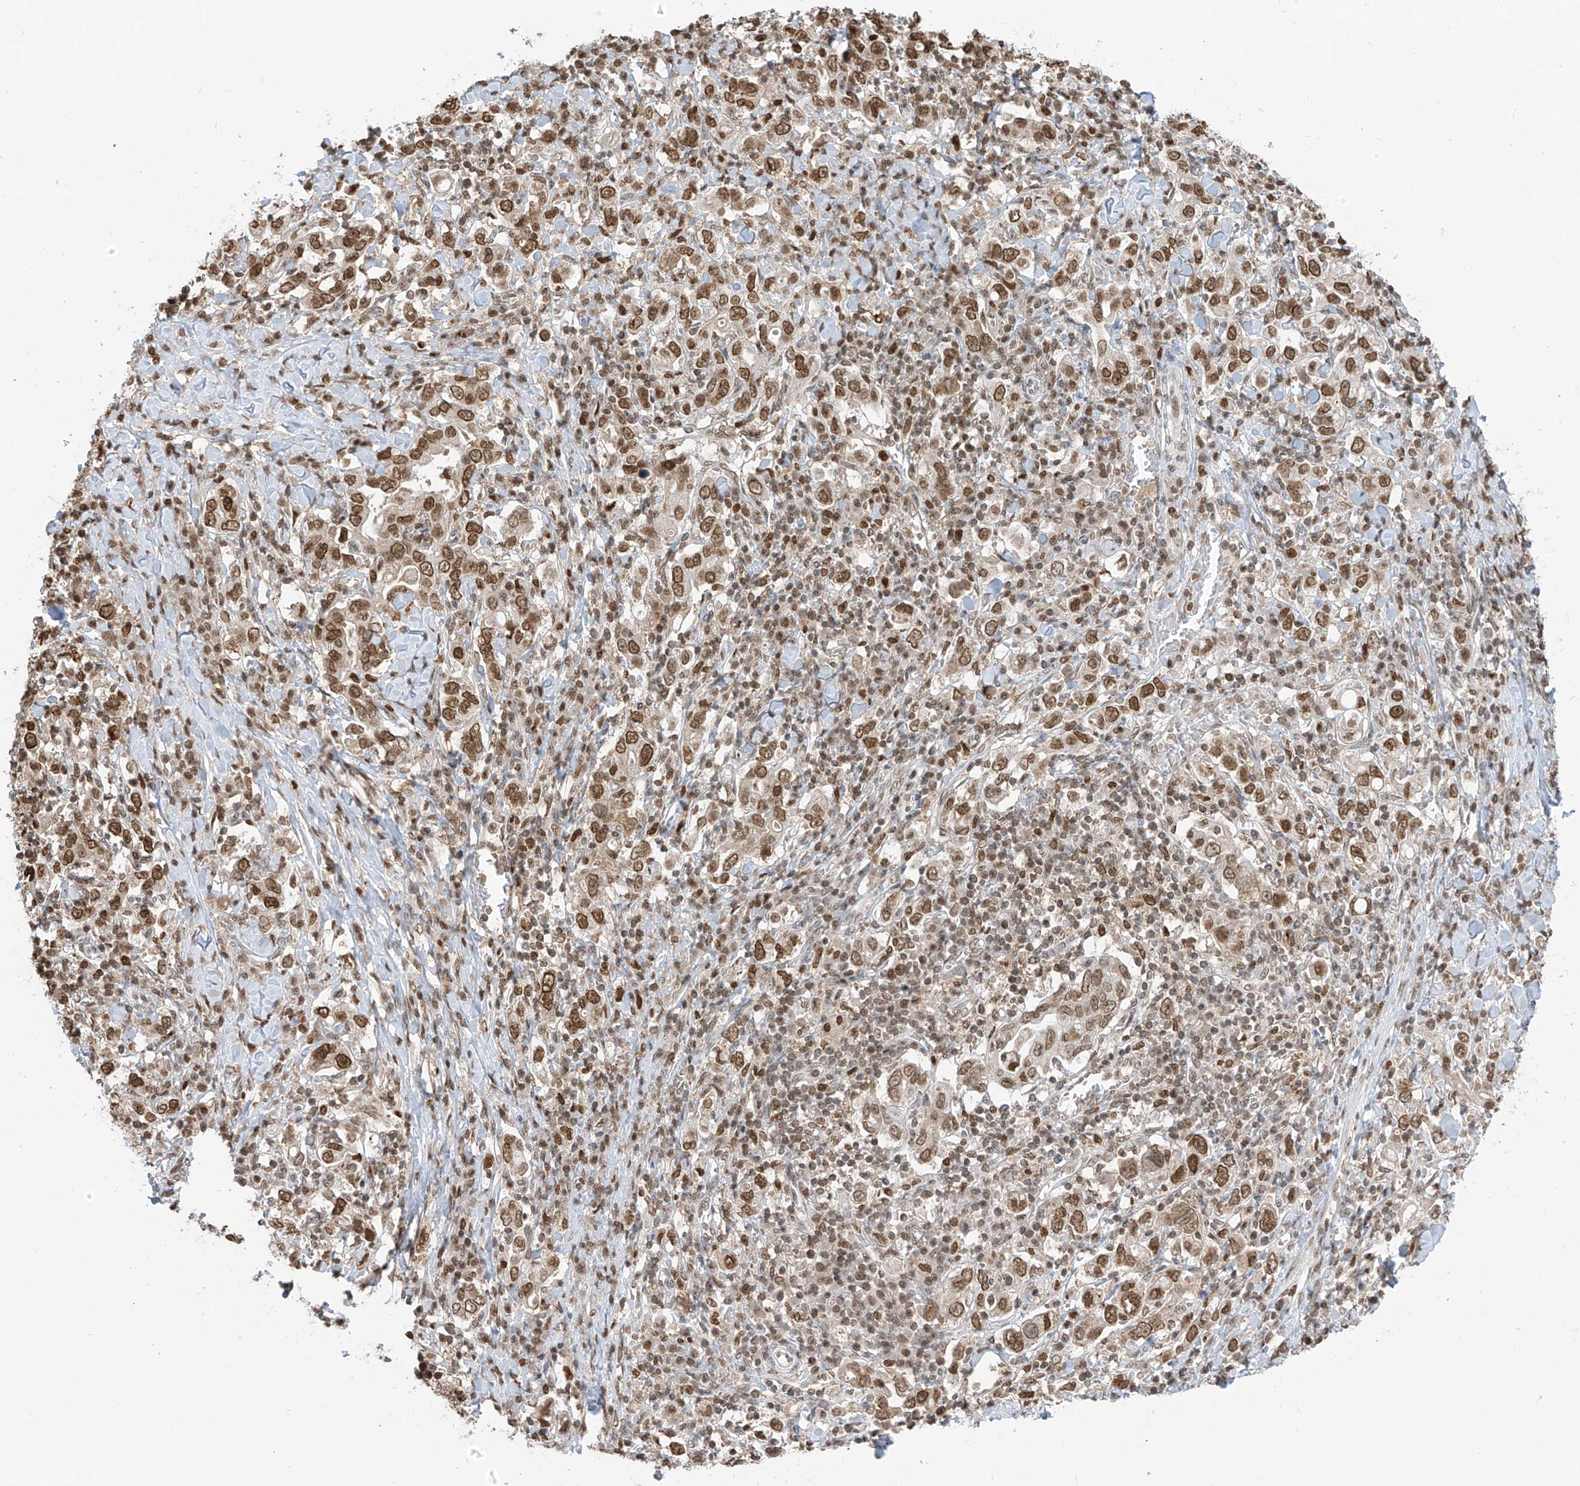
{"staining": {"intensity": "moderate", "quantity": ">75%", "location": "cytoplasmic/membranous,nuclear"}, "tissue": "stomach cancer", "cell_type": "Tumor cells", "image_type": "cancer", "snomed": [{"axis": "morphology", "description": "Adenocarcinoma, NOS"}, {"axis": "topography", "description": "Stomach, upper"}], "caption": "Immunohistochemical staining of adenocarcinoma (stomach) demonstrates moderate cytoplasmic/membranous and nuclear protein staining in about >75% of tumor cells.", "gene": "KPNB1", "patient": {"sex": "male", "age": 62}}